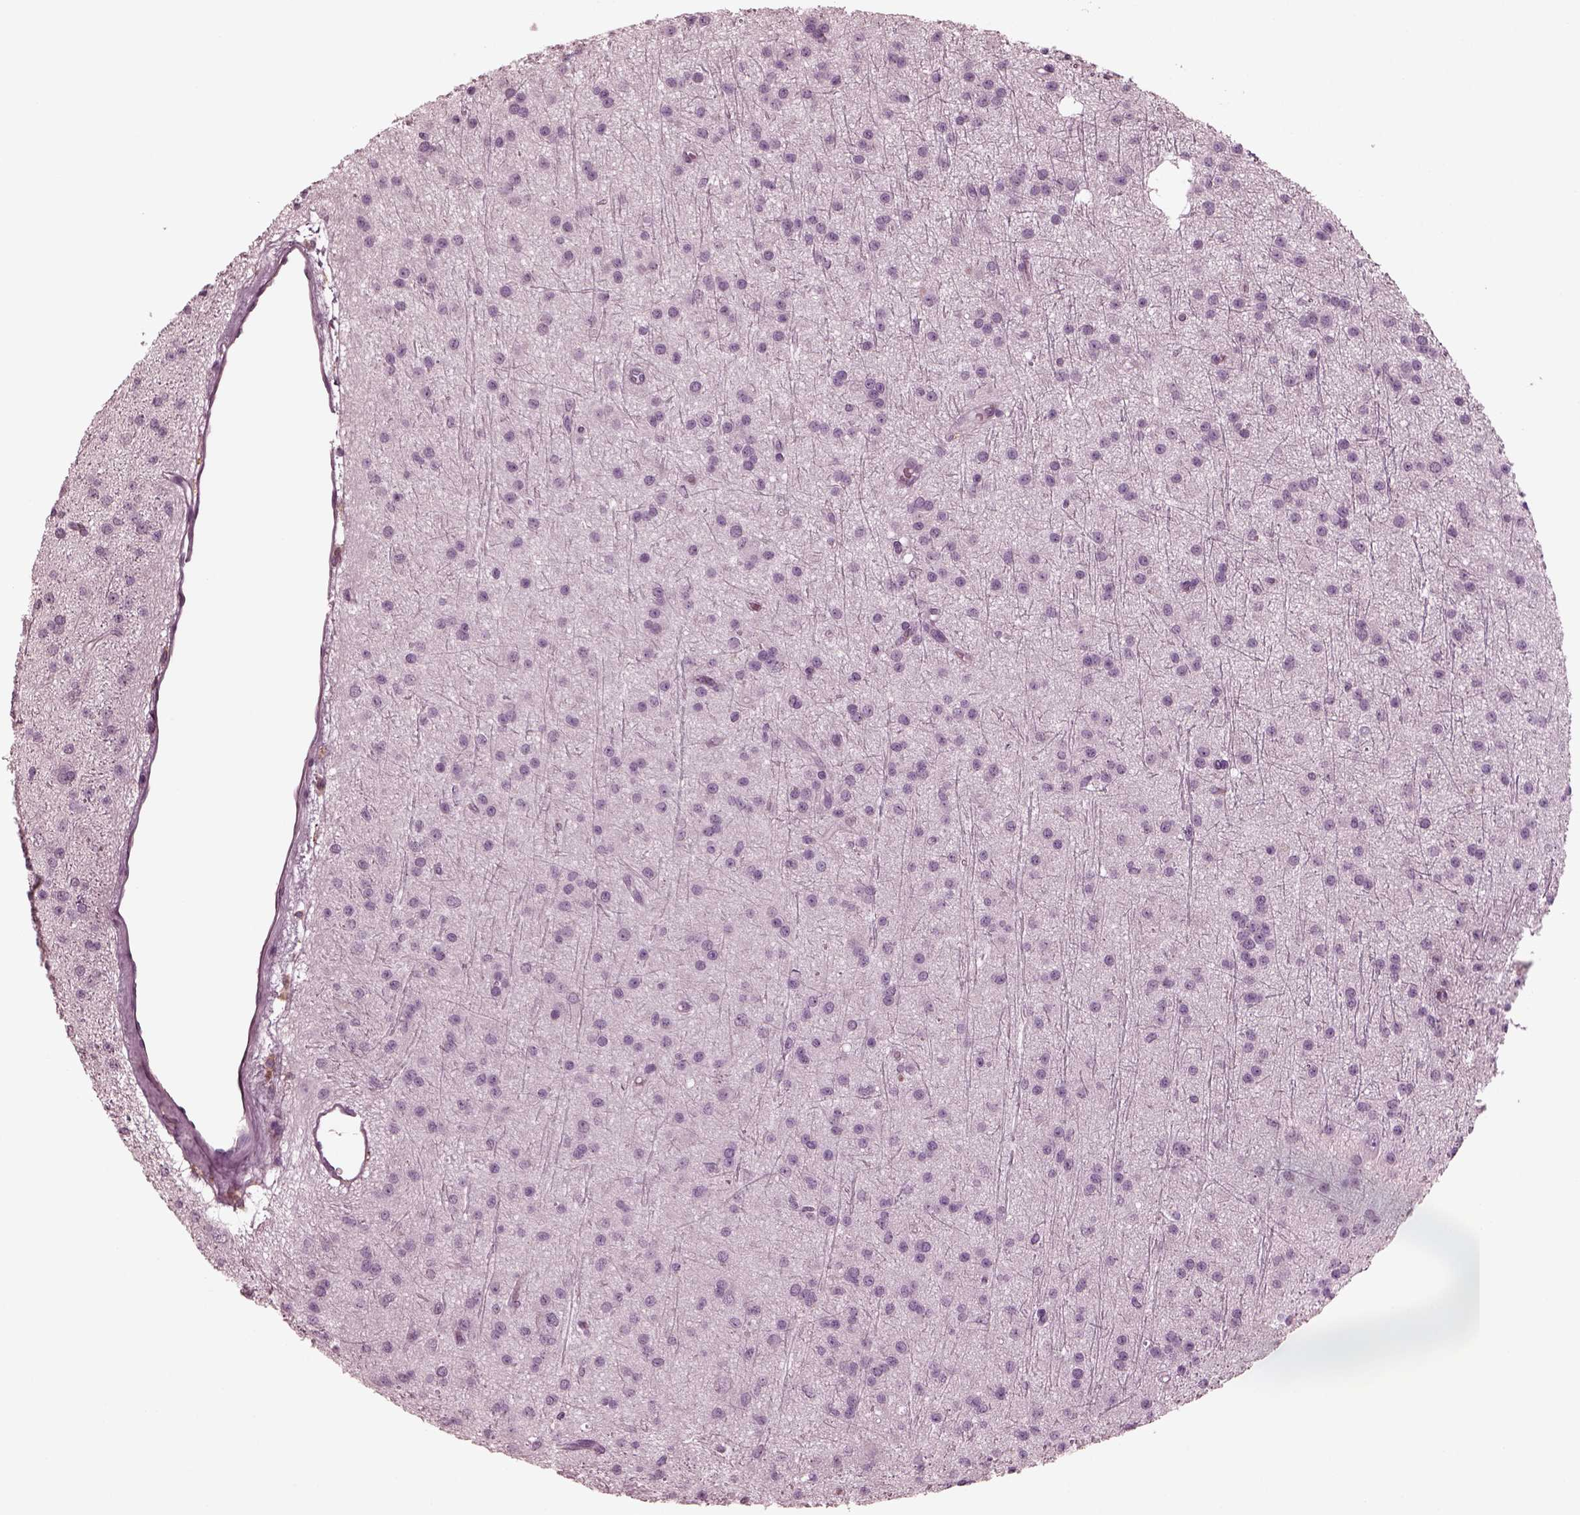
{"staining": {"intensity": "negative", "quantity": "none", "location": "none"}, "tissue": "glioma", "cell_type": "Tumor cells", "image_type": "cancer", "snomed": [{"axis": "morphology", "description": "Glioma, malignant, Low grade"}, {"axis": "topography", "description": "Brain"}], "caption": "High magnification brightfield microscopy of glioma stained with DAB (brown) and counterstained with hematoxylin (blue): tumor cells show no significant expression.", "gene": "CGA", "patient": {"sex": "male", "age": 27}}